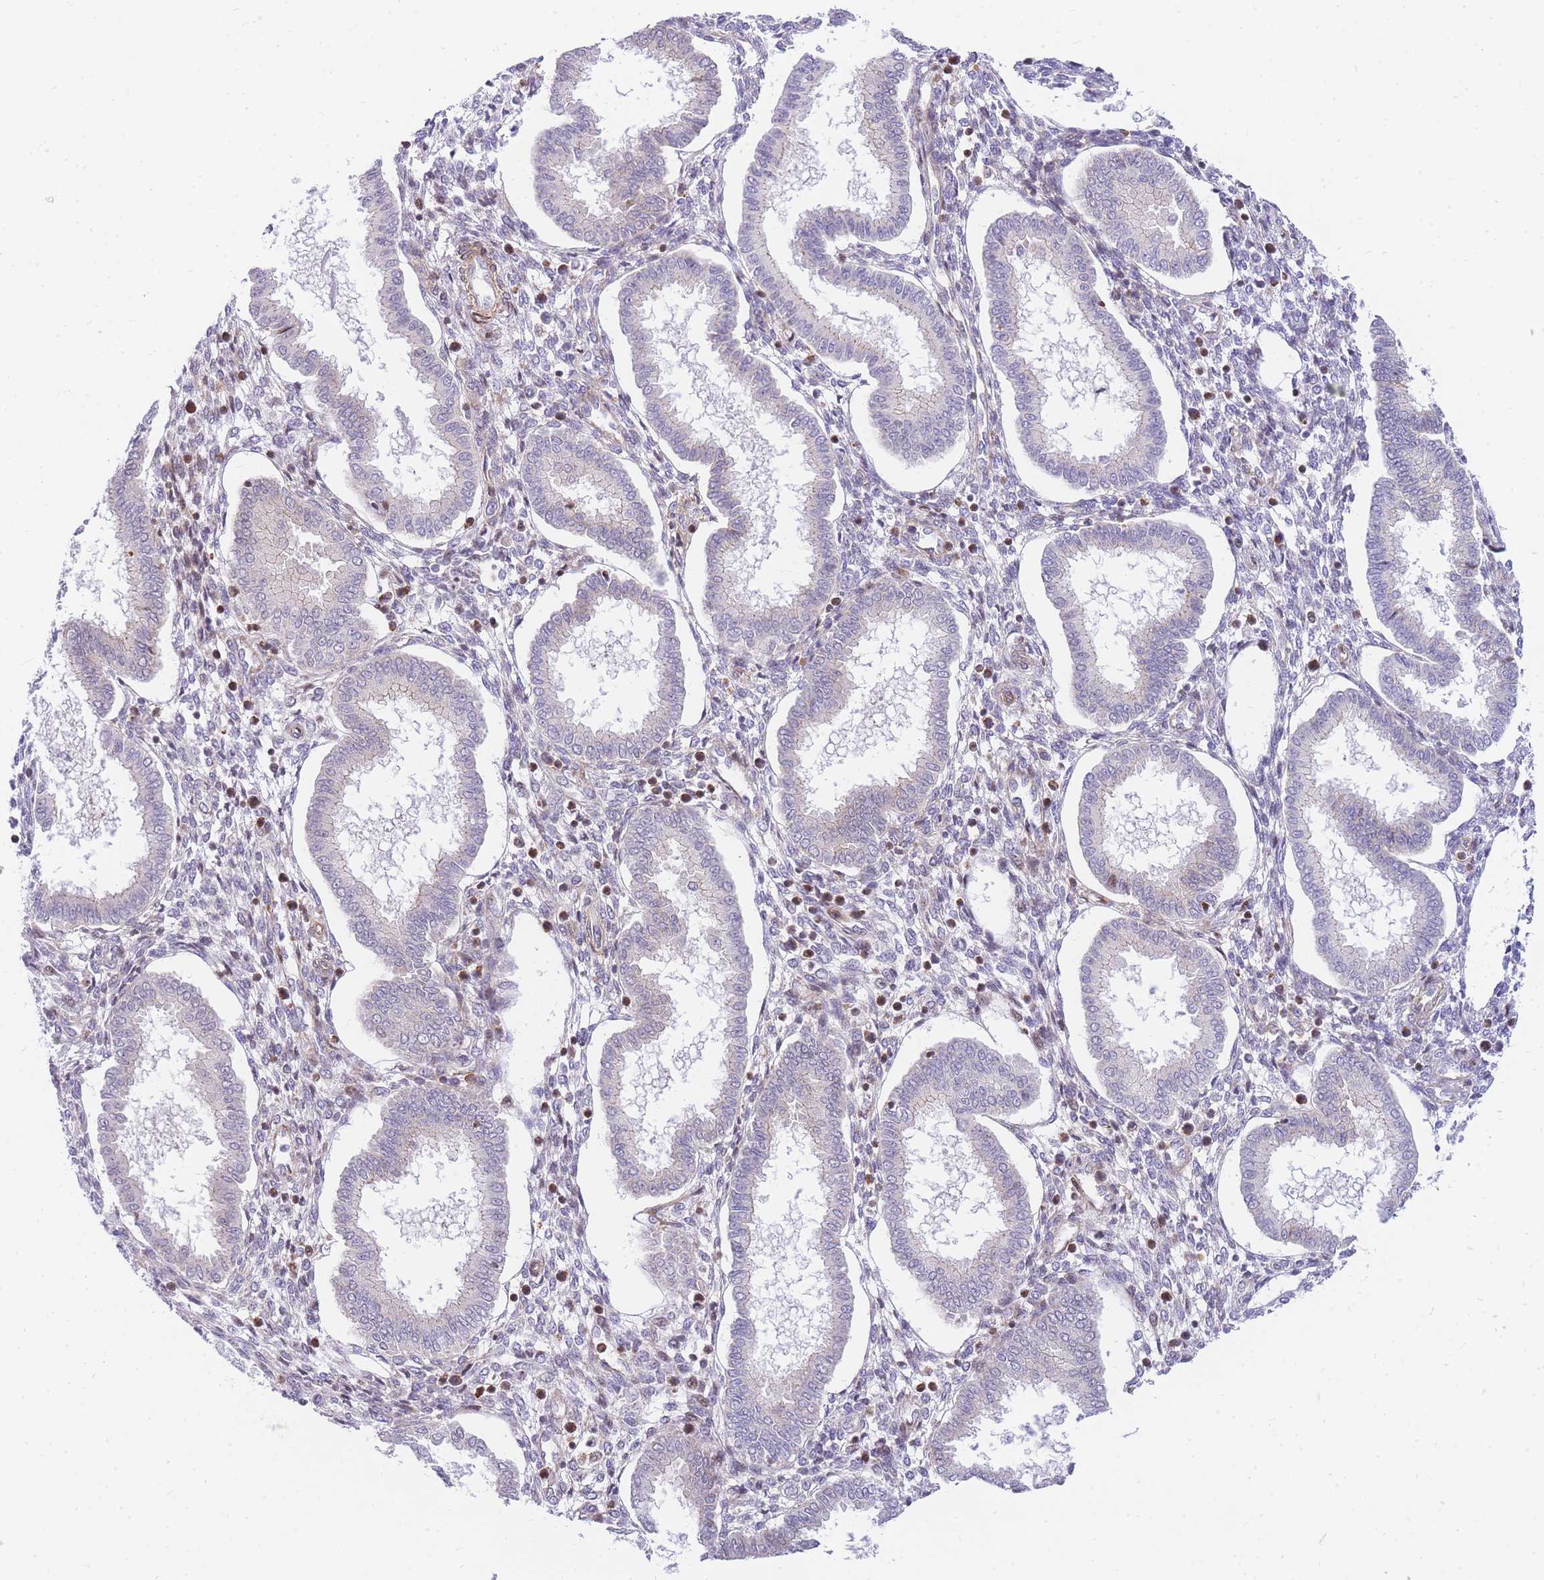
{"staining": {"intensity": "moderate", "quantity": "<25%", "location": "nuclear"}, "tissue": "endometrium", "cell_type": "Cells in endometrial stroma", "image_type": "normal", "snomed": [{"axis": "morphology", "description": "Normal tissue, NOS"}, {"axis": "topography", "description": "Endometrium"}], "caption": "This is a micrograph of IHC staining of unremarkable endometrium, which shows moderate positivity in the nuclear of cells in endometrial stroma.", "gene": "S100PBP", "patient": {"sex": "female", "age": 24}}